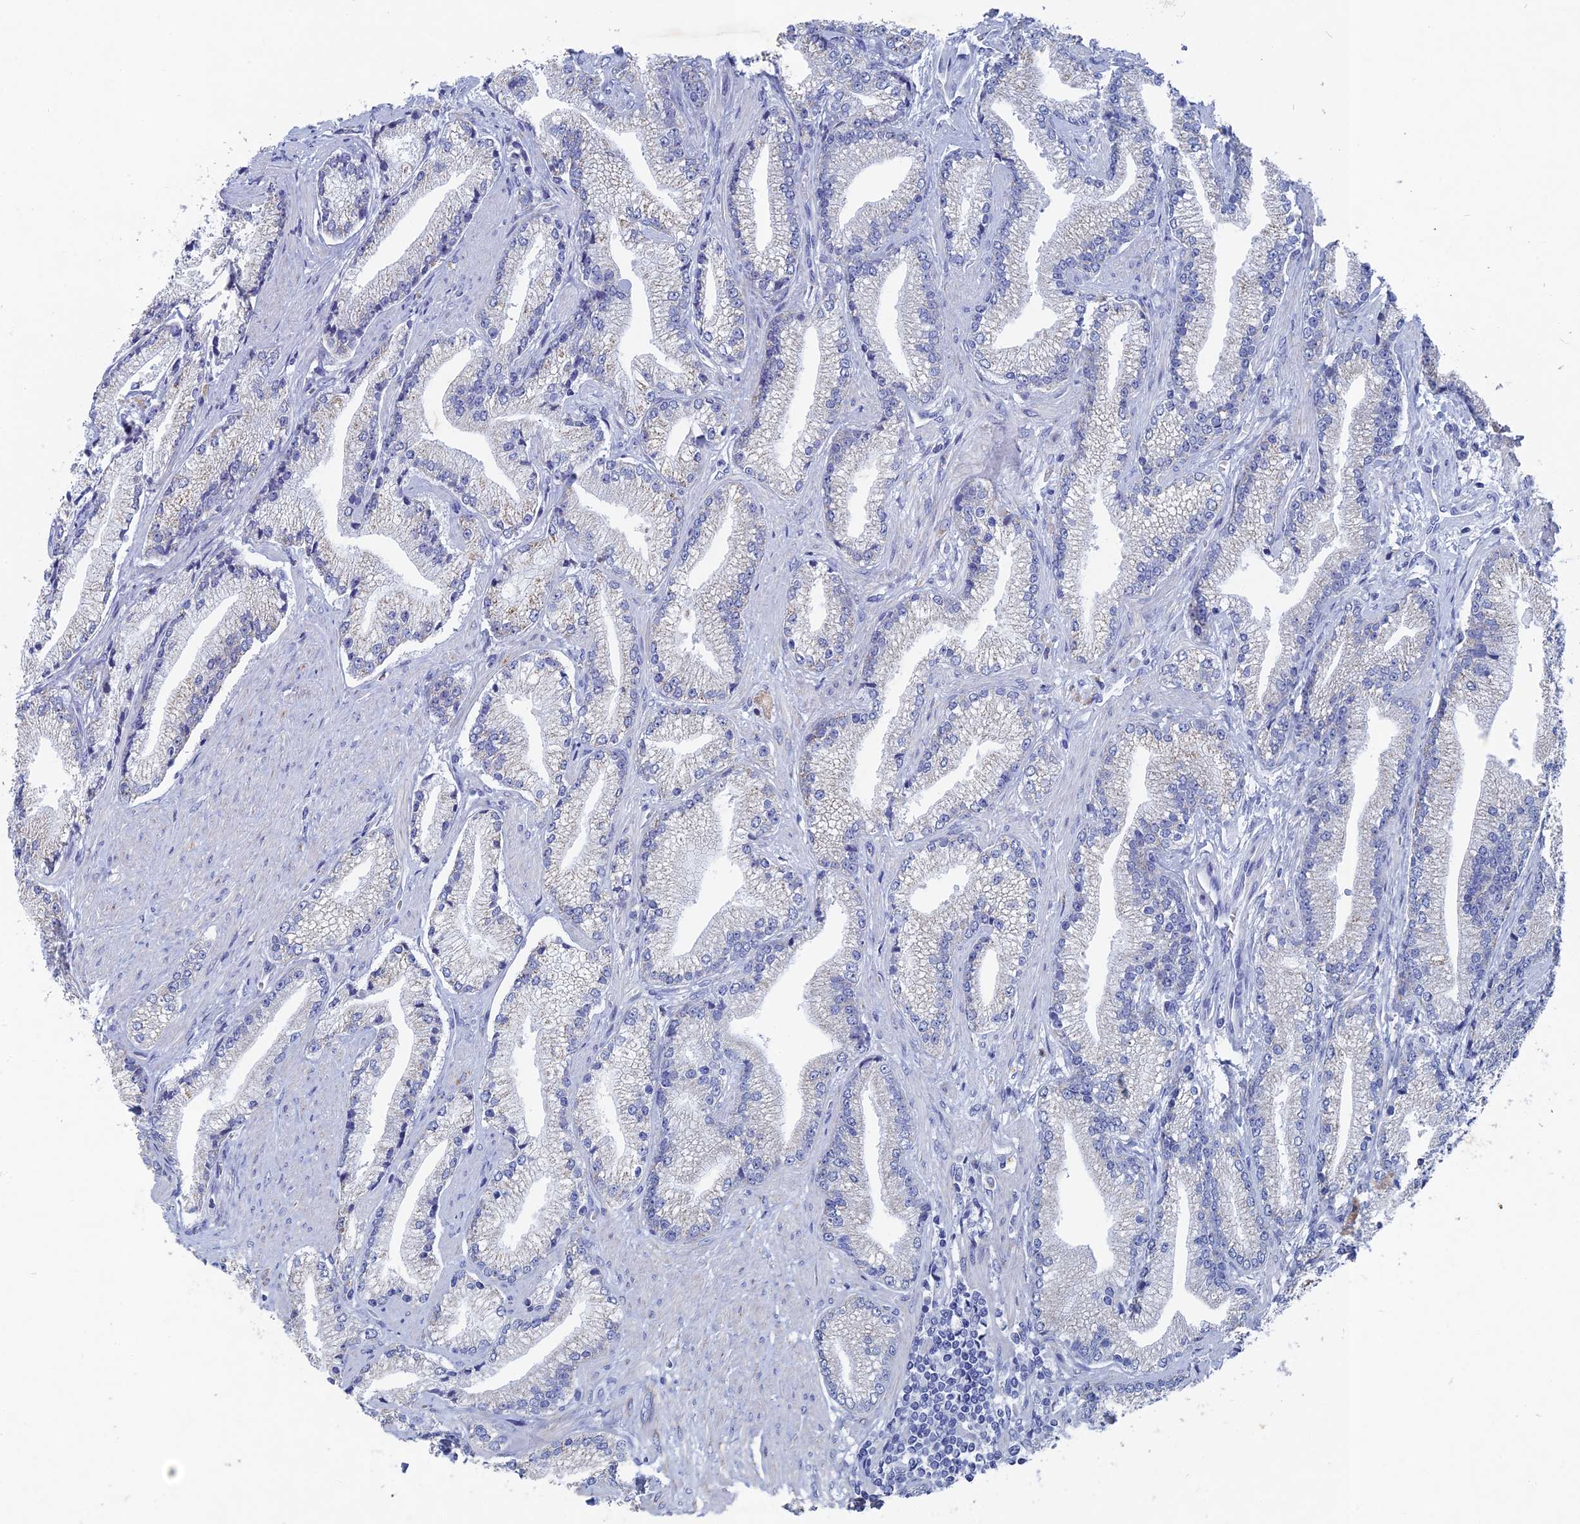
{"staining": {"intensity": "negative", "quantity": "none", "location": "none"}, "tissue": "prostate cancer", "cell_type": "Tumor cells", "image_type": "cancer", "snomed": [{"axis": "morphology", "description": "Adenocarcinoma, High grade"}, {"axis": "topography", "description": "Prostate"}], "caption": "IHC histopathology image of adenocarcinoma (high-grade) (prostate) stained for a protein (brown), which shows no positivity in tumor cells.", "gene": "HIGD1A", "patient": {"sex": "male", "age": 67}}